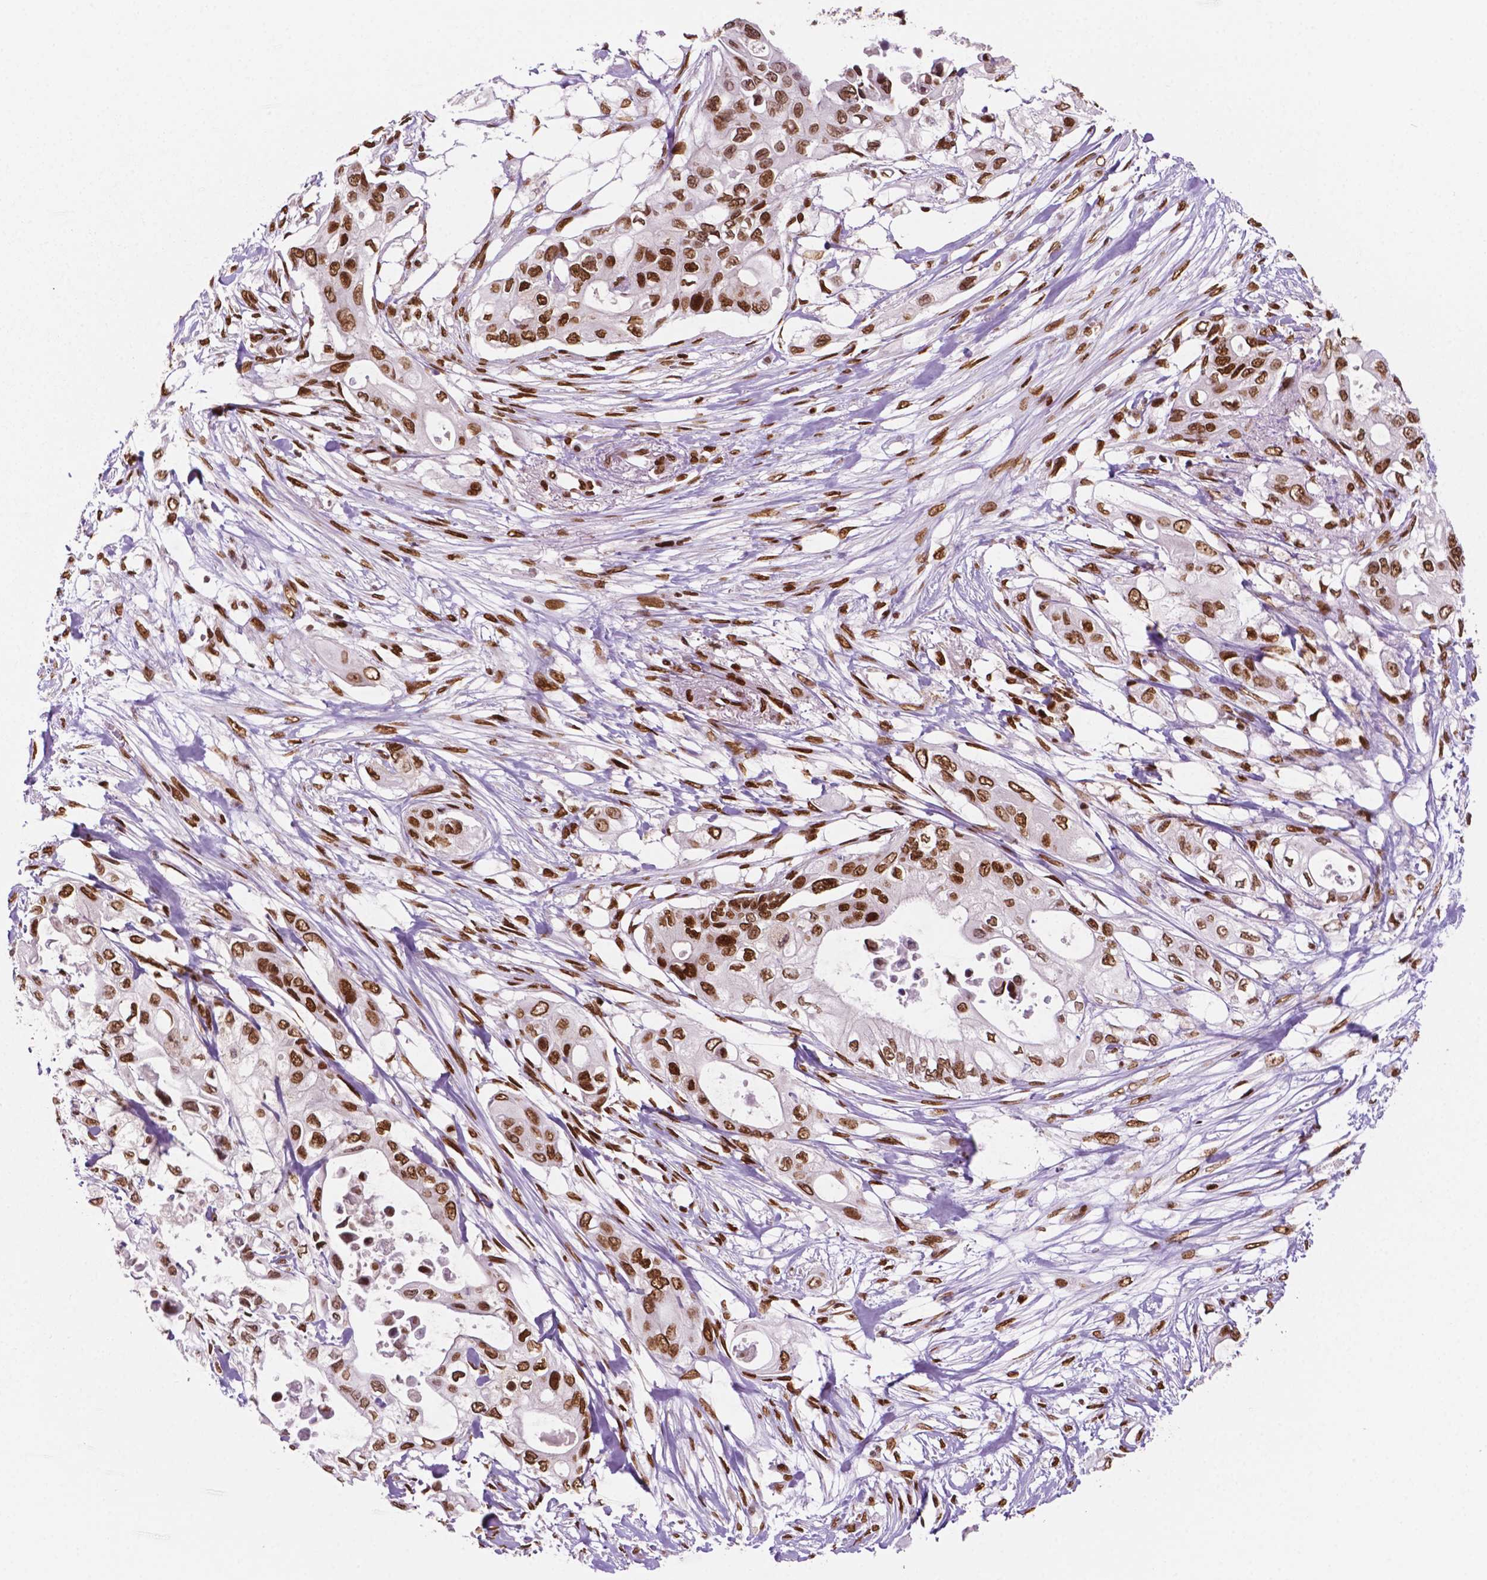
{"staining": {"intensity": "weak", "quantity": ">75%", "location": "nuclear"}, "tissue": "pancreatic cancer", "cell_type": "Tumor cells", "image_type": "cancer", "snomed": [{"axis": "morphology", "description": "Adenocarcinoma, NOS"}, {"axis": "topography", "description": "Pancreas"}], "caption": "An image showing weak nuclear expression in about >75% of tumor cells in pancreatic adenocarcinoma, as visualized by brown immunohistochemical staining.", "gene": "MLH1", "patient": {"sex": "female", "age": 63}}